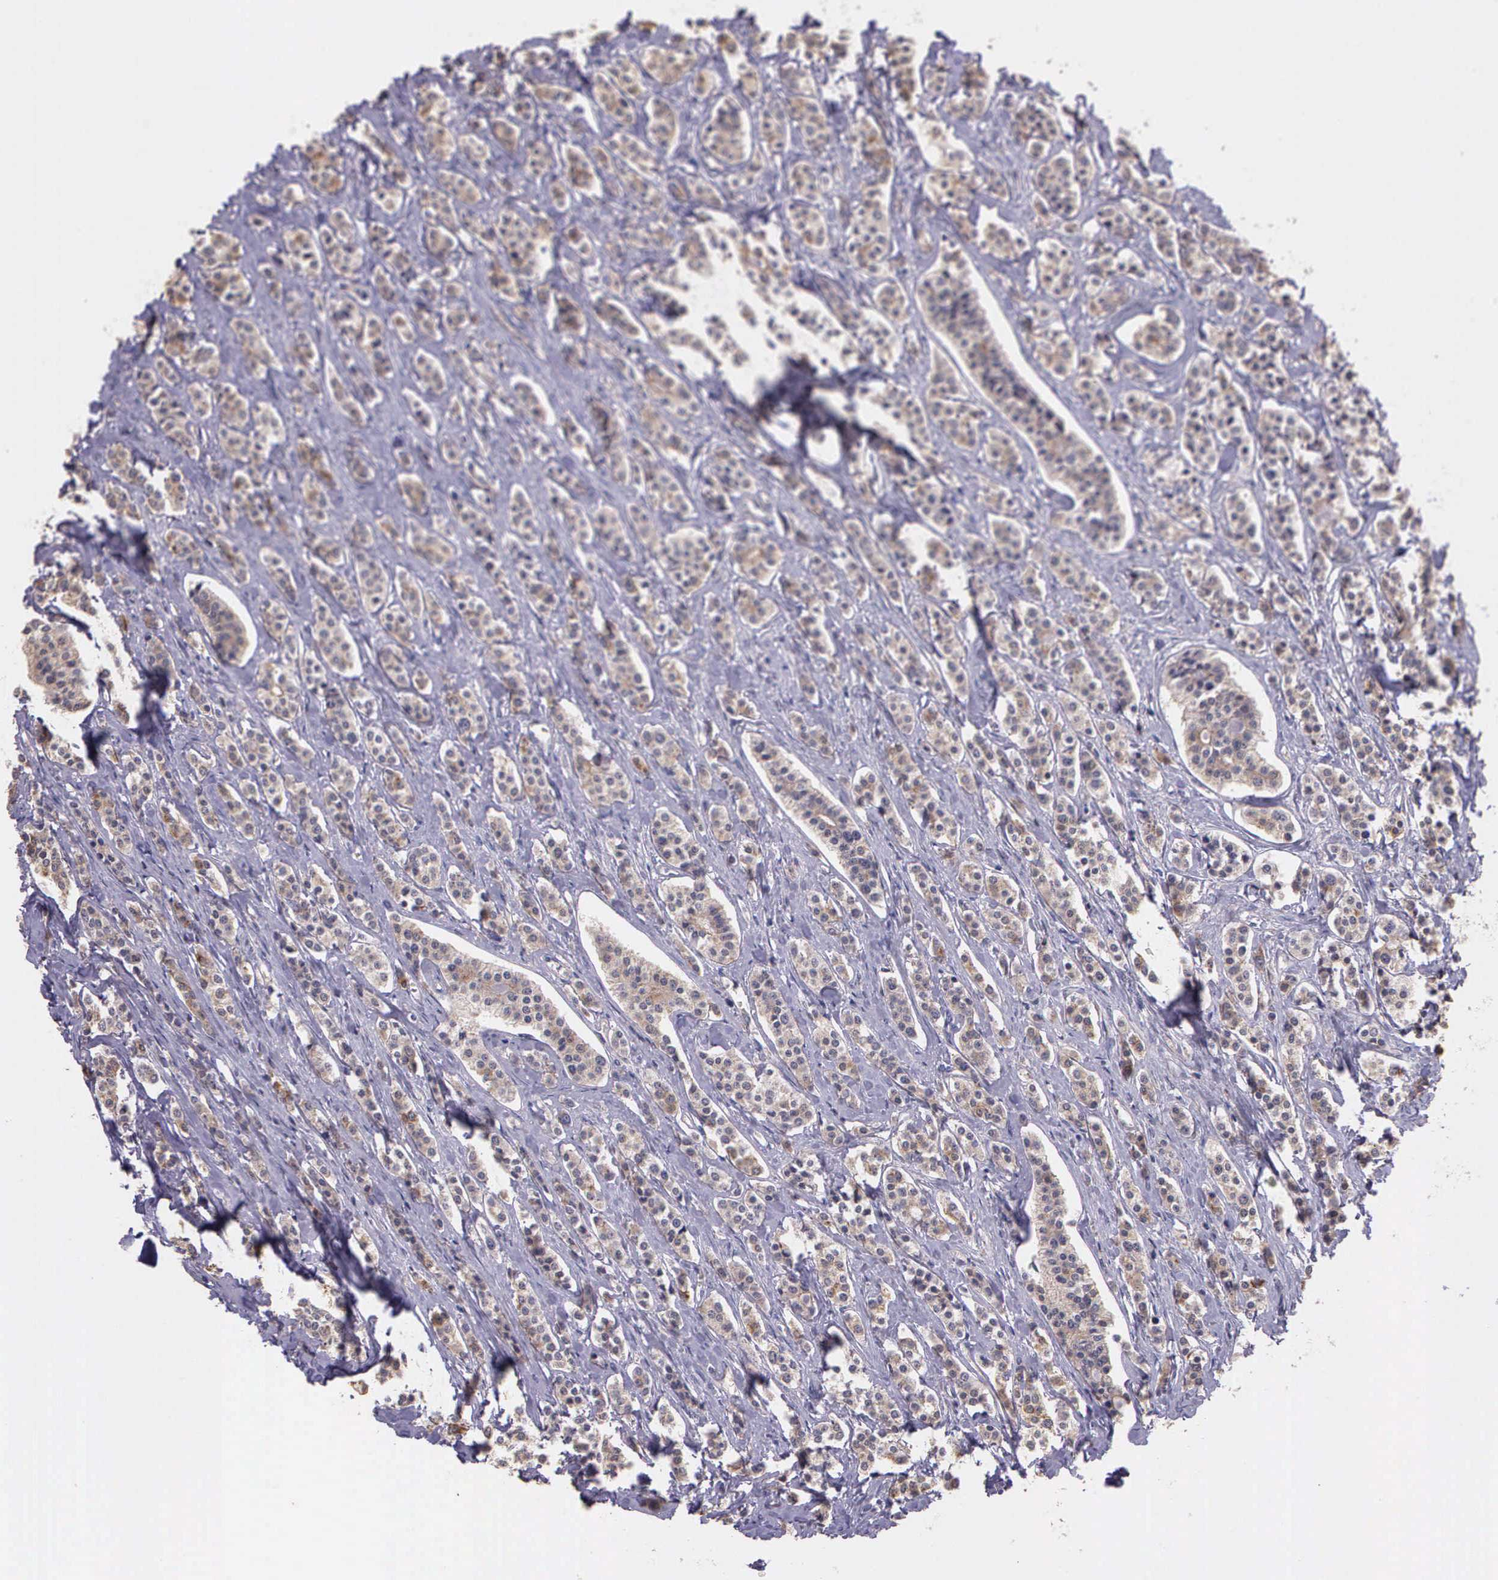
{"staining": {"intensity": "weak", "quantity": "25%-75%", "location": "cytoplasmic/membranous"}, "tissue": "carcinoid", "cell_type": "Tumor cells", "image_type": "cancer", "snomed": [{"axis": "morphology", "description": "Carcinoid, malignant, NOS"}, {"axis": "topography", "description": "Small intestine"}], "caption": "Carcinoid was stained to show a protein in brown. There is low levels of weak cytoplasmic/membranous staining in approximately 25%-75% of tumor cells. Ihc stains the protein of interest in brown and the nuclei are stained blue.", "gene": "IGBP1", "patient": {"sex": "male", "age": 63}}